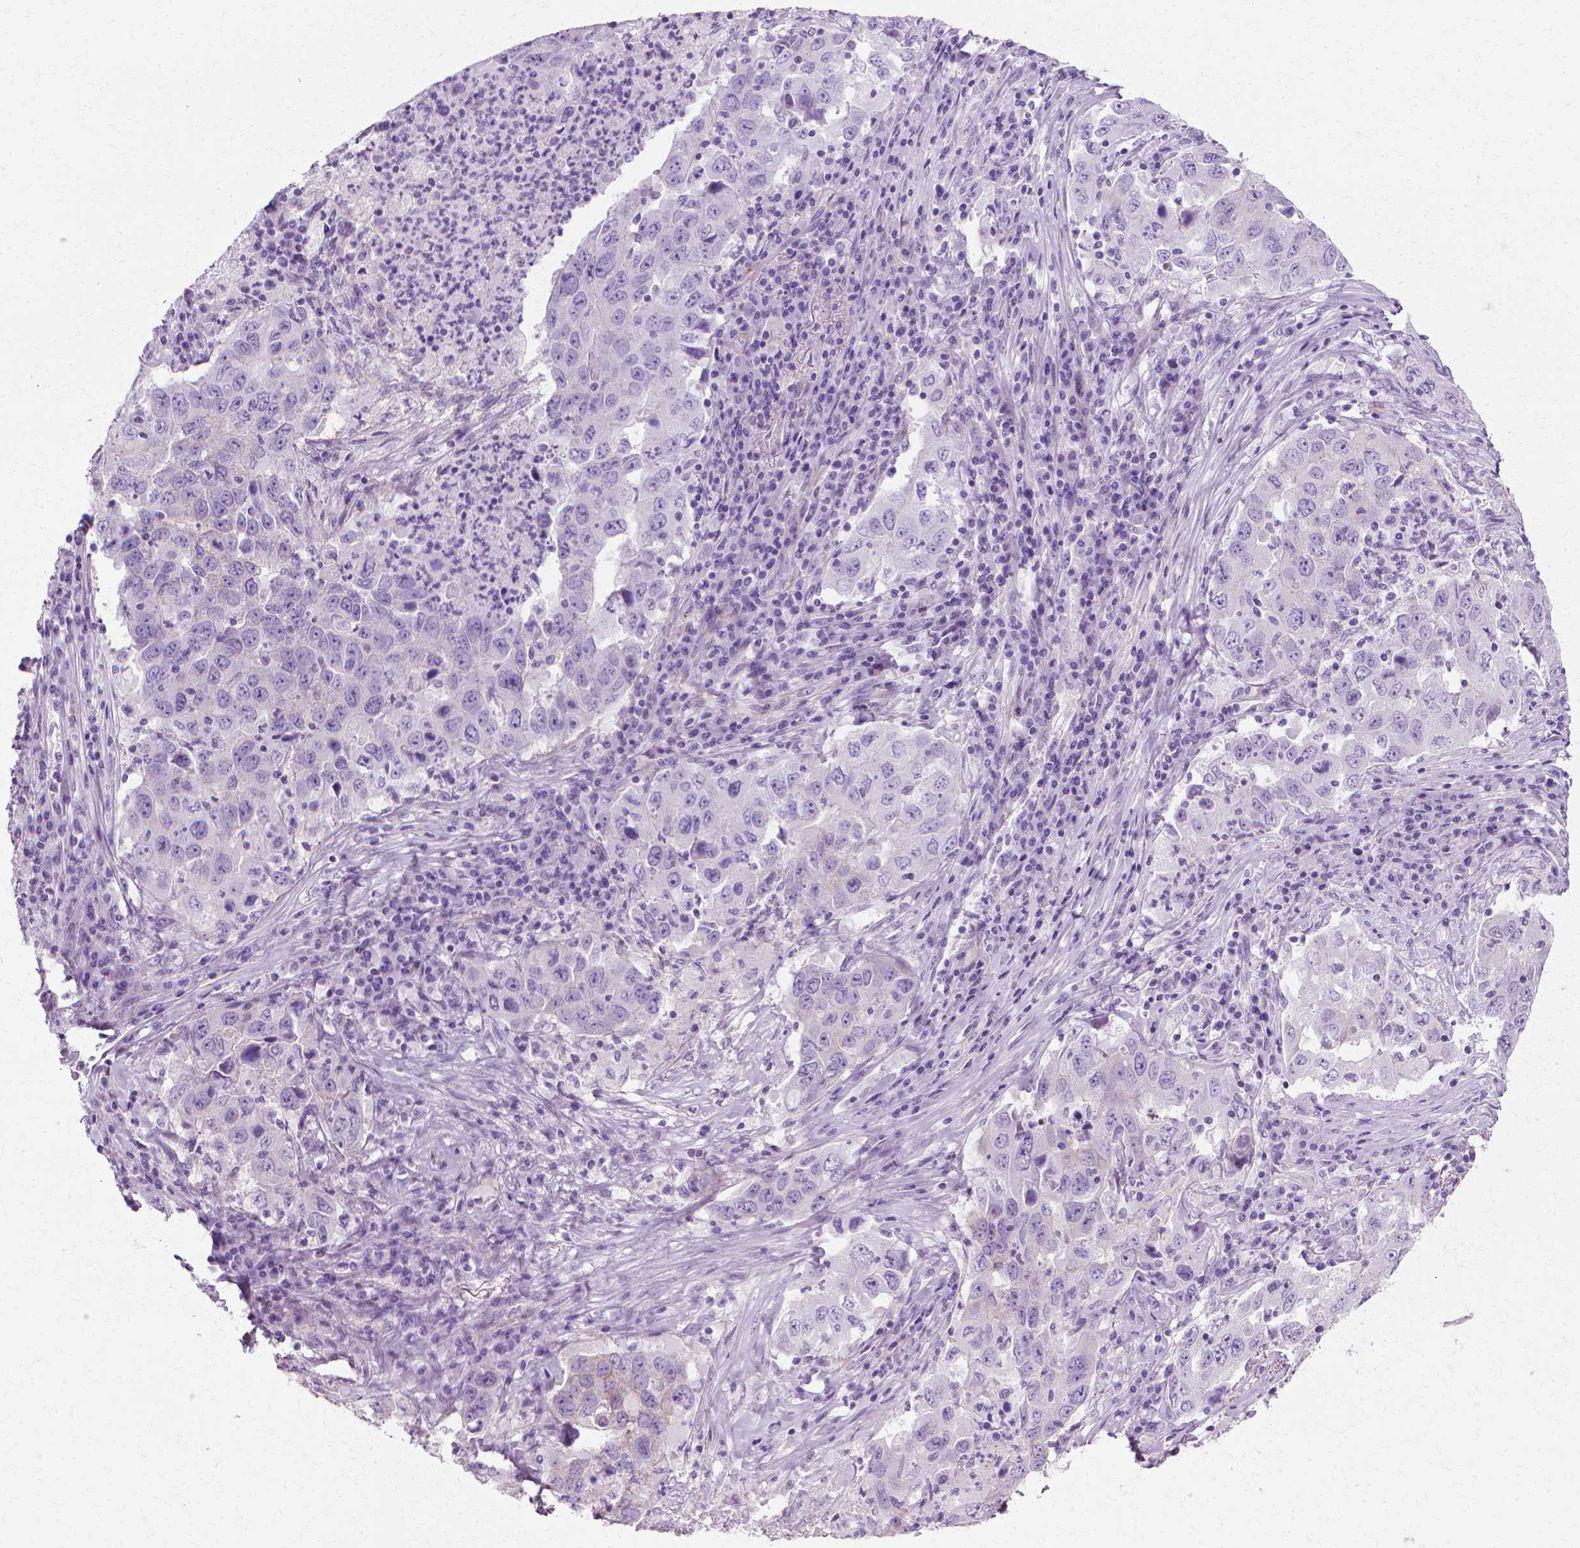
{"staining": {"intensity": "negative", "quantity": "none", "location": "none"}, "tissue": "lung cancer", "cell_type": "Tumor cells", "image_type": "cancer", "snomed": [{"axis": "morphology", "description": "Adenocarcinoma, NOS"}, {"axis": "topography", "description": "Lung"}], "caption": "Protein analysis of lung cancer demonstrates no significant staining in tumor cells.", "gene": "CFAP157", "patient": {"sex": "male", "age": 73}}